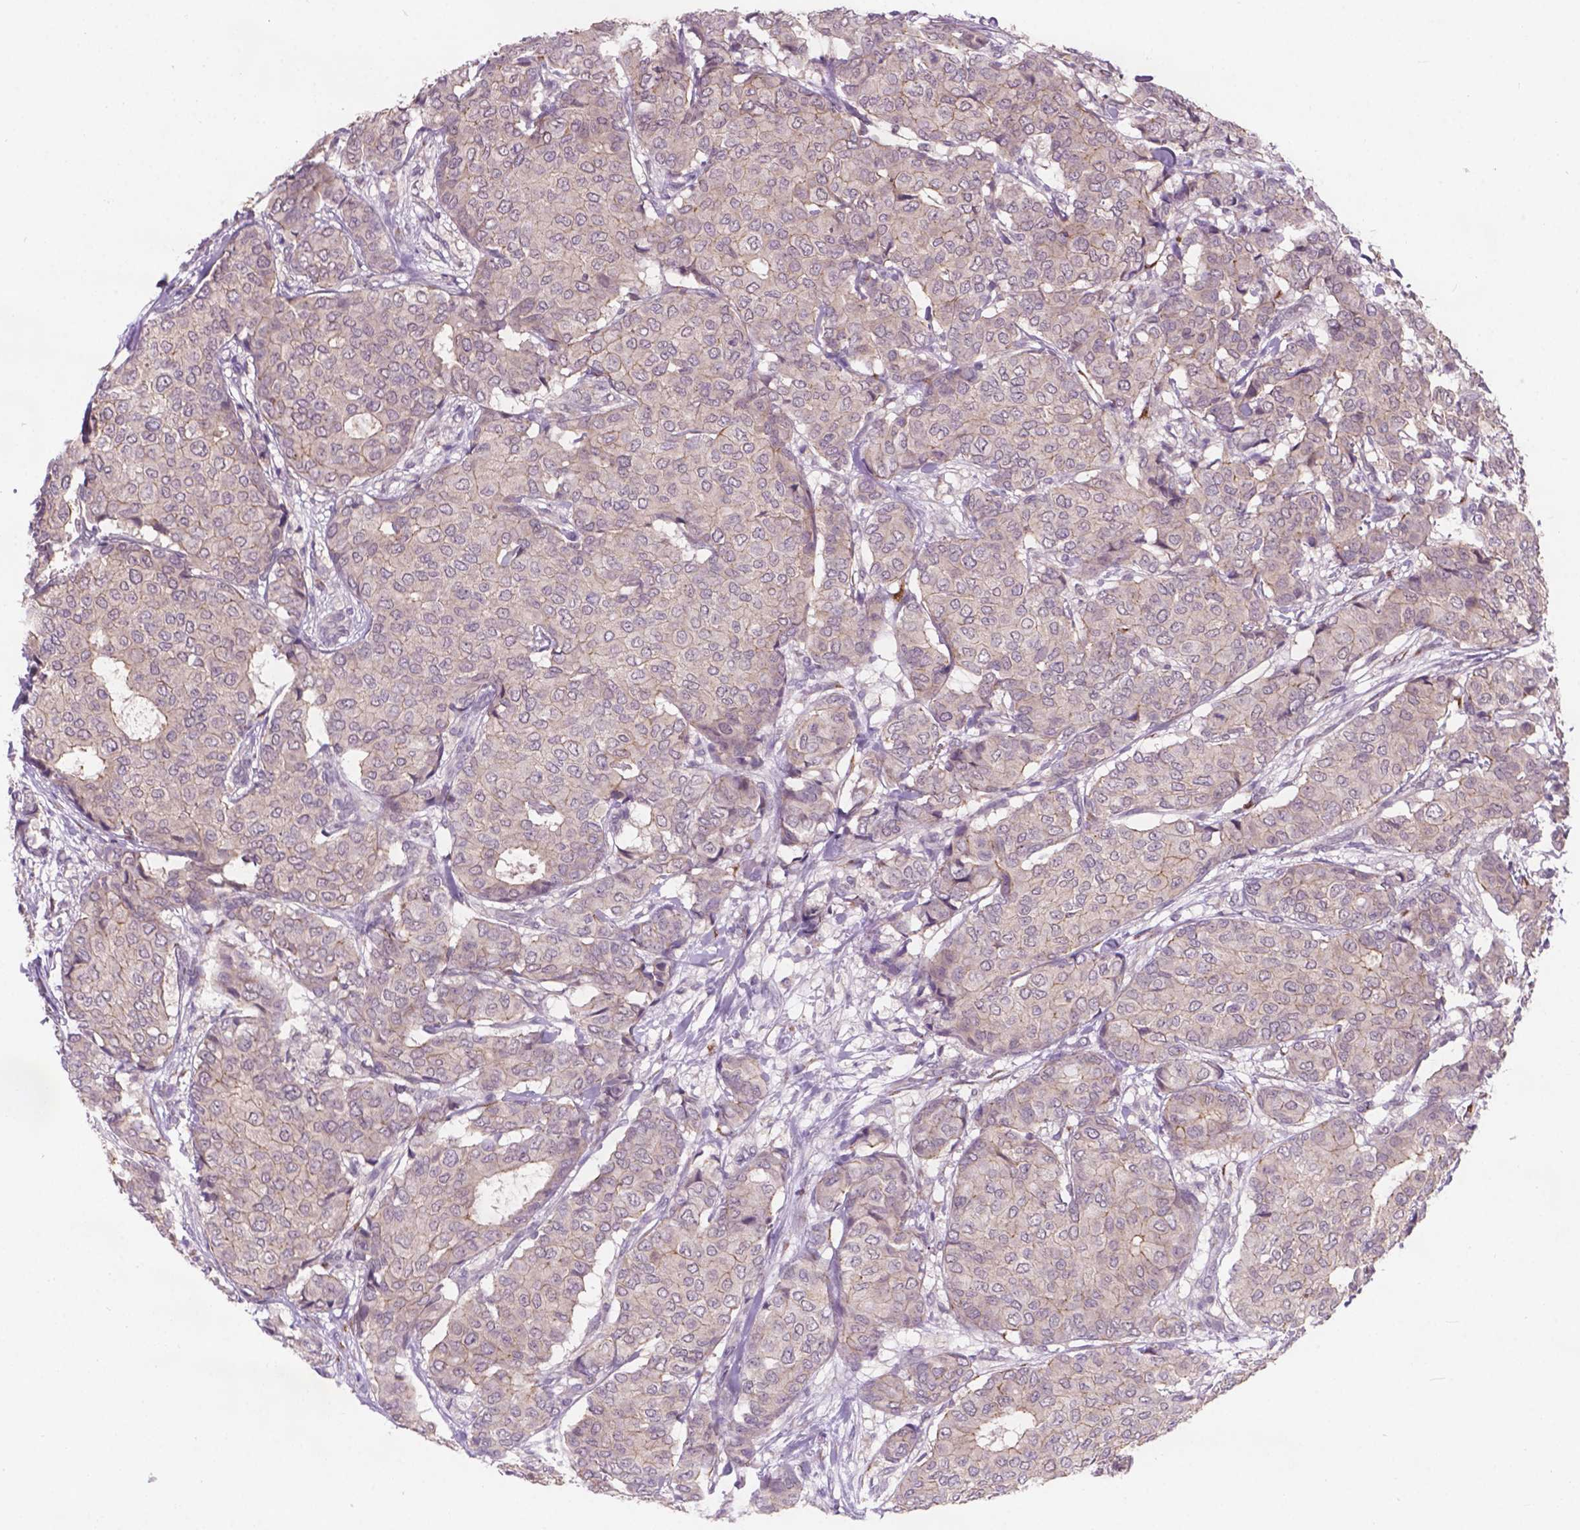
{"staining": {"intensity": "negative", "quantity": "none", "location": "none"}, "tissue": "breast cancer", "cell_type": "Tumor cells", "image_type": "cancer", "snomed": [{"axis": "morphology", "description": "Duct carcinoma"}, {"axis": "topography", "description": "Breast"}], "caption": "IHC photomicrograph of breast infiltrating ductal carcinoma stained for a protein (brown), which displays no positivity in tumor cells.", "gene": "GXYLT2", "patient": {"sex": "female", "age": 75}}